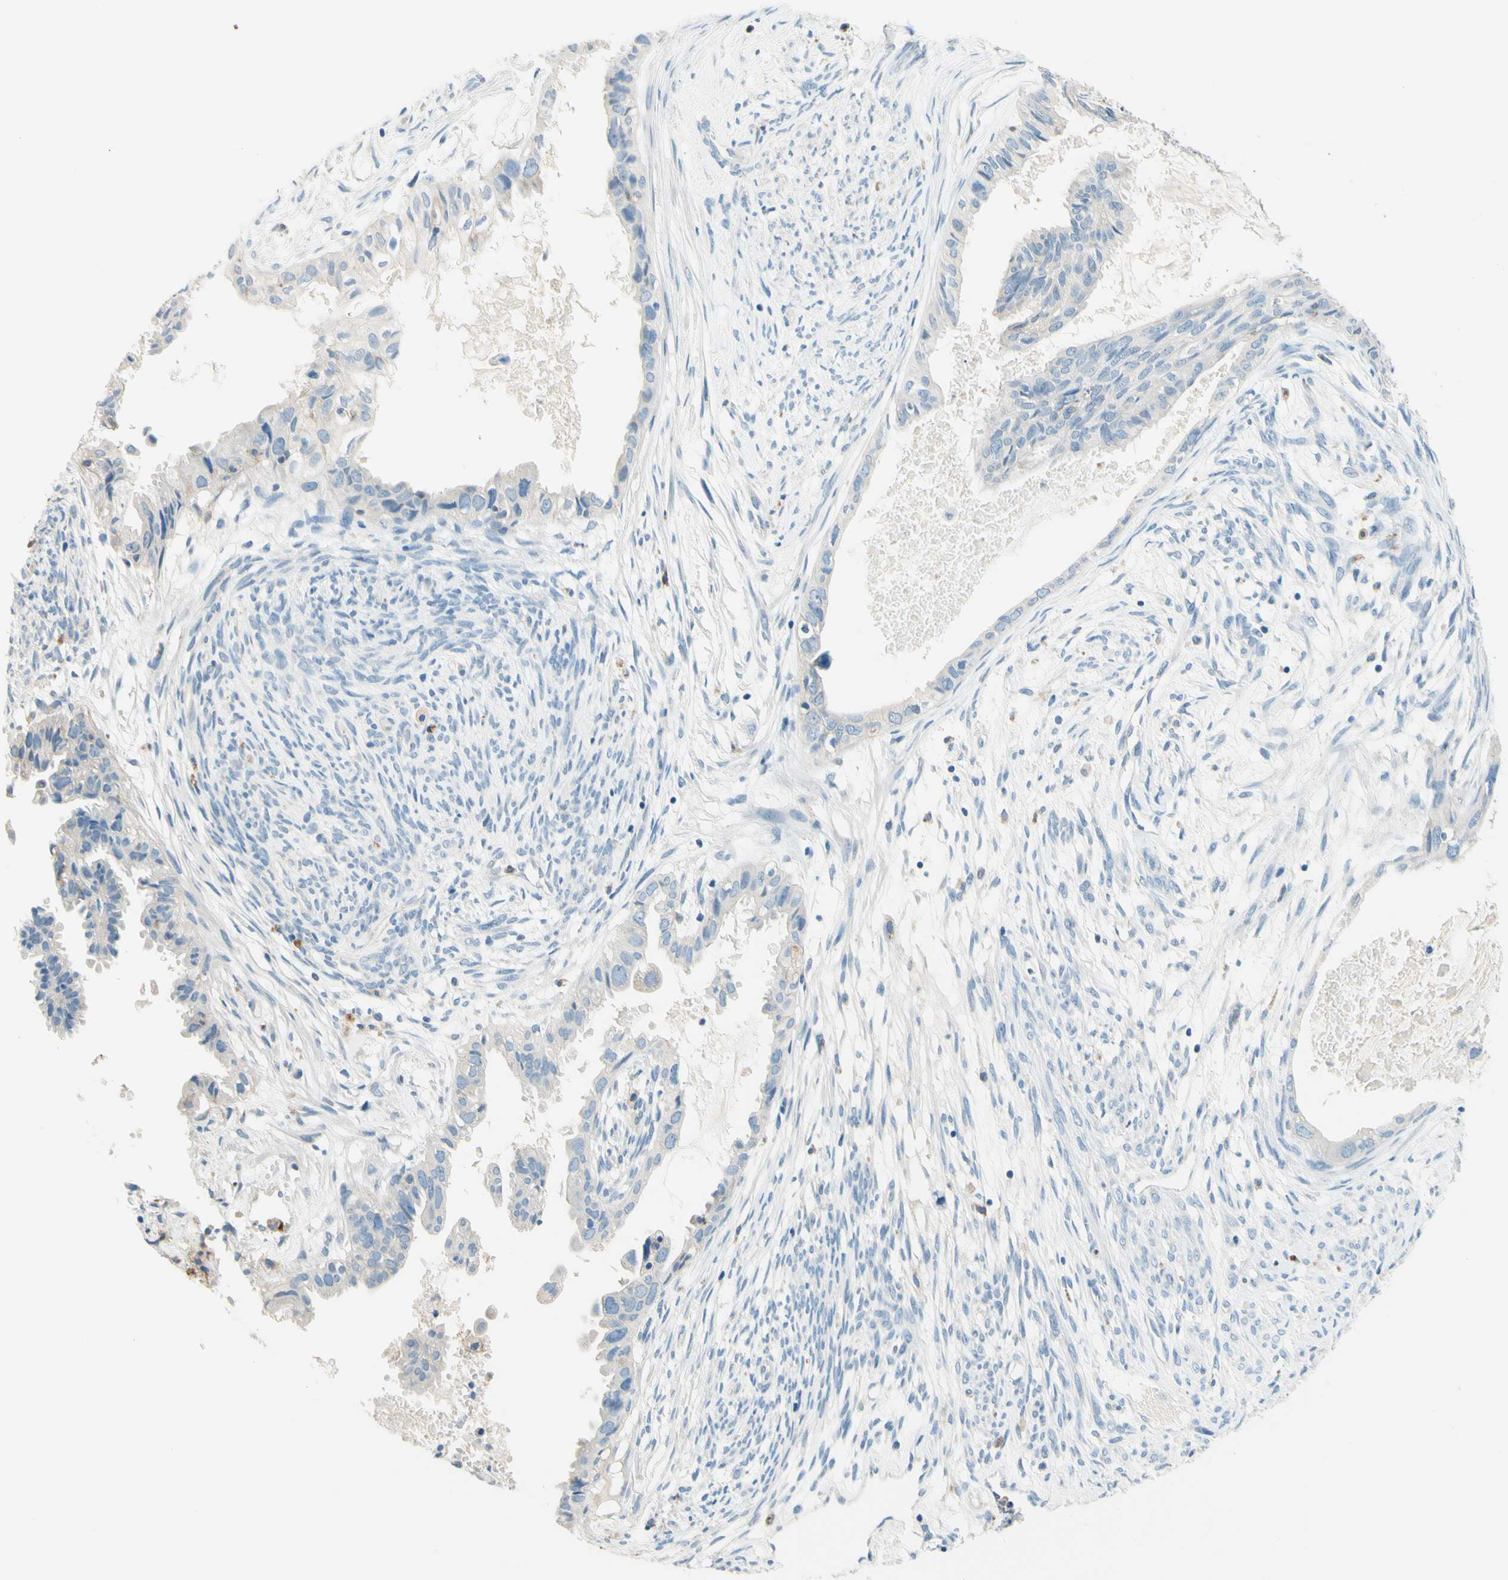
{"staining": {"intensity": "weak", "quantity": "<25%", "location": "cytoplasmic/membranous"}, "tissue": "cervical cancer", "cell_type": "Tumor cells", "image_type": "cancer", "snomed": [{"axis": "morphology", "description": "Normal tissue, NOS"}, {"axis": "morphology", "description": "Adenocarcinoma, NOS"}, {"axis": "topography", "description": "Cervix"}, {"axis": "topography", "description": "Endometrium"}], "caption": "Tumor cells show no significant protein positivity in cervical cancer (adenocarcinoma).", "gene": "SIGLEC9", "patient": {"sex": "female", "age": 86}}